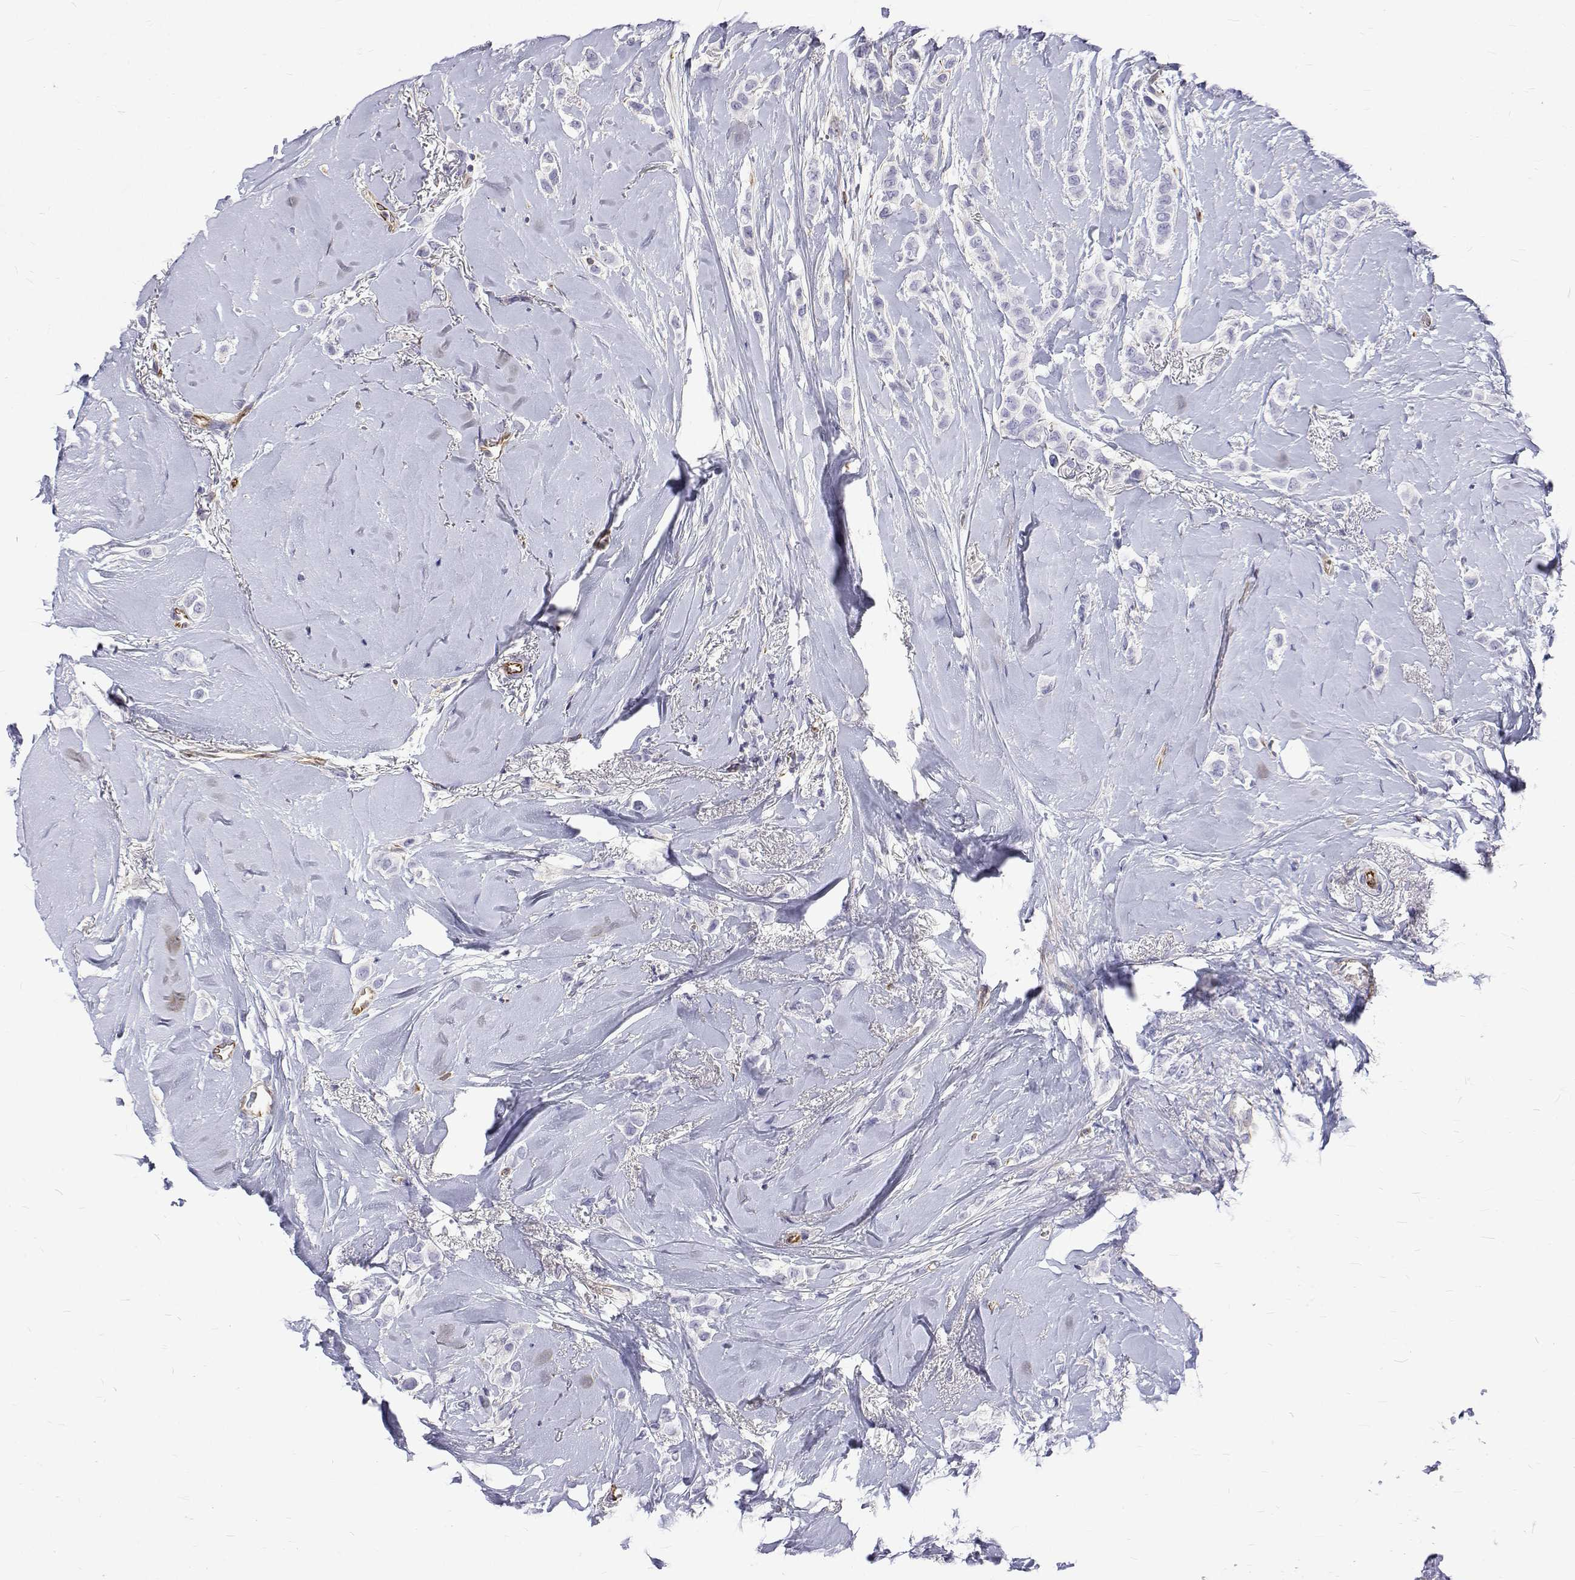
{"staining": {"intensity": "negative", "quantity": "none", "location": "none"}, "tissue": "breast cancer", "cell_type": "Tumor cells", "image_type": "cancer", "snomed": [{"axis": "morphology", "description": "Lobular carcinoma"}, {"axis": "topography", "description": "Breast"}], "caption": "An immunohistochemistry (IHC) micrograph of breast cancer (lobular carcinoma) is shown. There is no staining in tumor cells of breast cancer (lobular carcinoma). (DAB (3,3'-diaminobenzidine) immunohistochemistry visualized using brightfield microscopy, high magnification).", "gene": "OPRPN", "patient": {"sex": "female", "age": 66}}